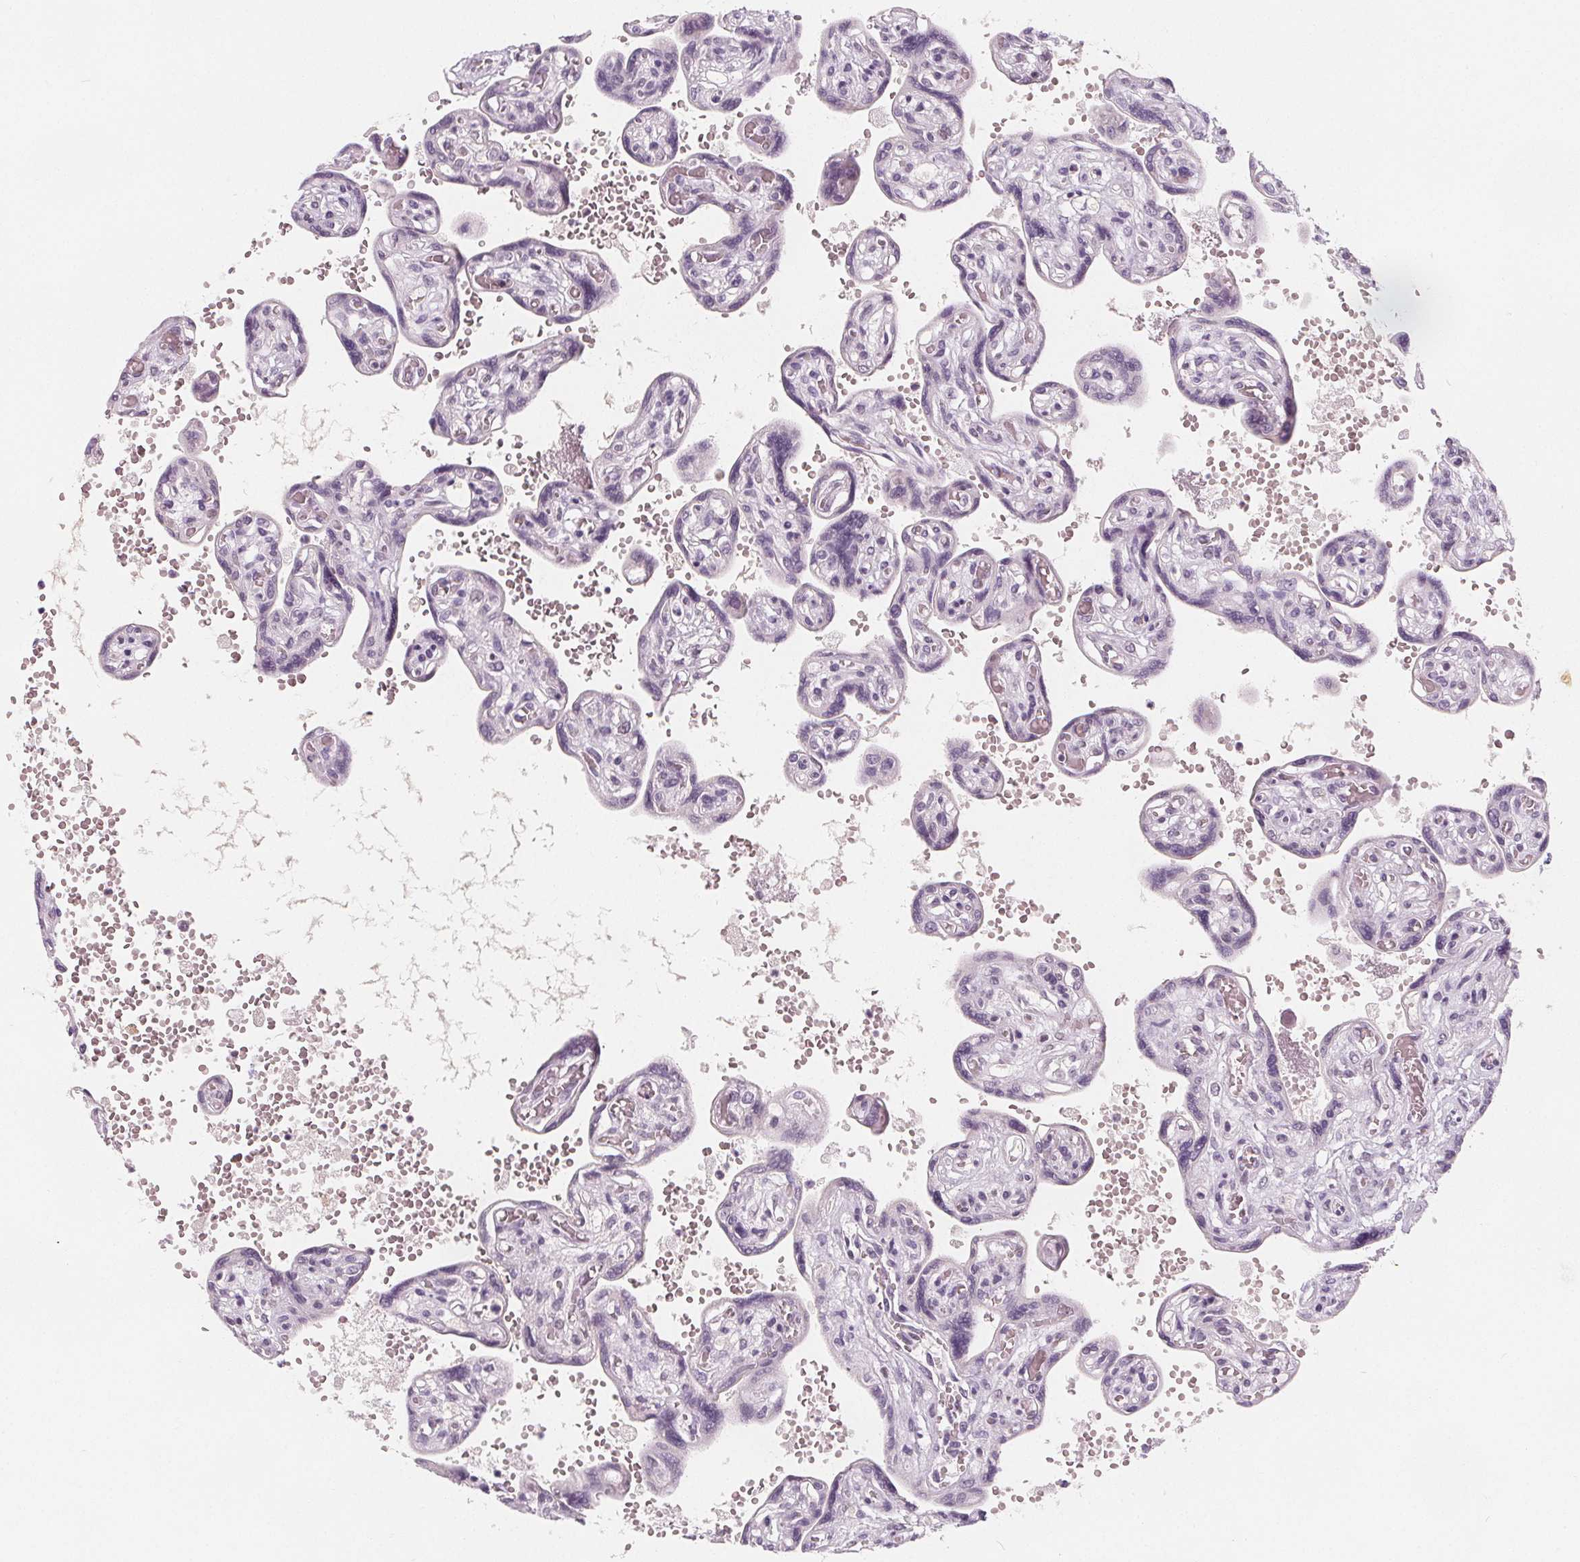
{"staining": {"intensity": "negative", "quantity": "none", "location": "none"}, "tissue": "placenta", "cell_type": "Trophoblastic cells", "image_type": "normal", "snomed": [{"axis": "morphology", "description": "Normal tissue, NOS"}, {"axis": "topography", "description": "Placenta"}], "caption": "This is an immunohistochemistry histopathology image of normal human placenta. There is no positivity in trophoblastic cells.", "gene": "DBX2", "patient": {"sex": "female", "age": 32}}